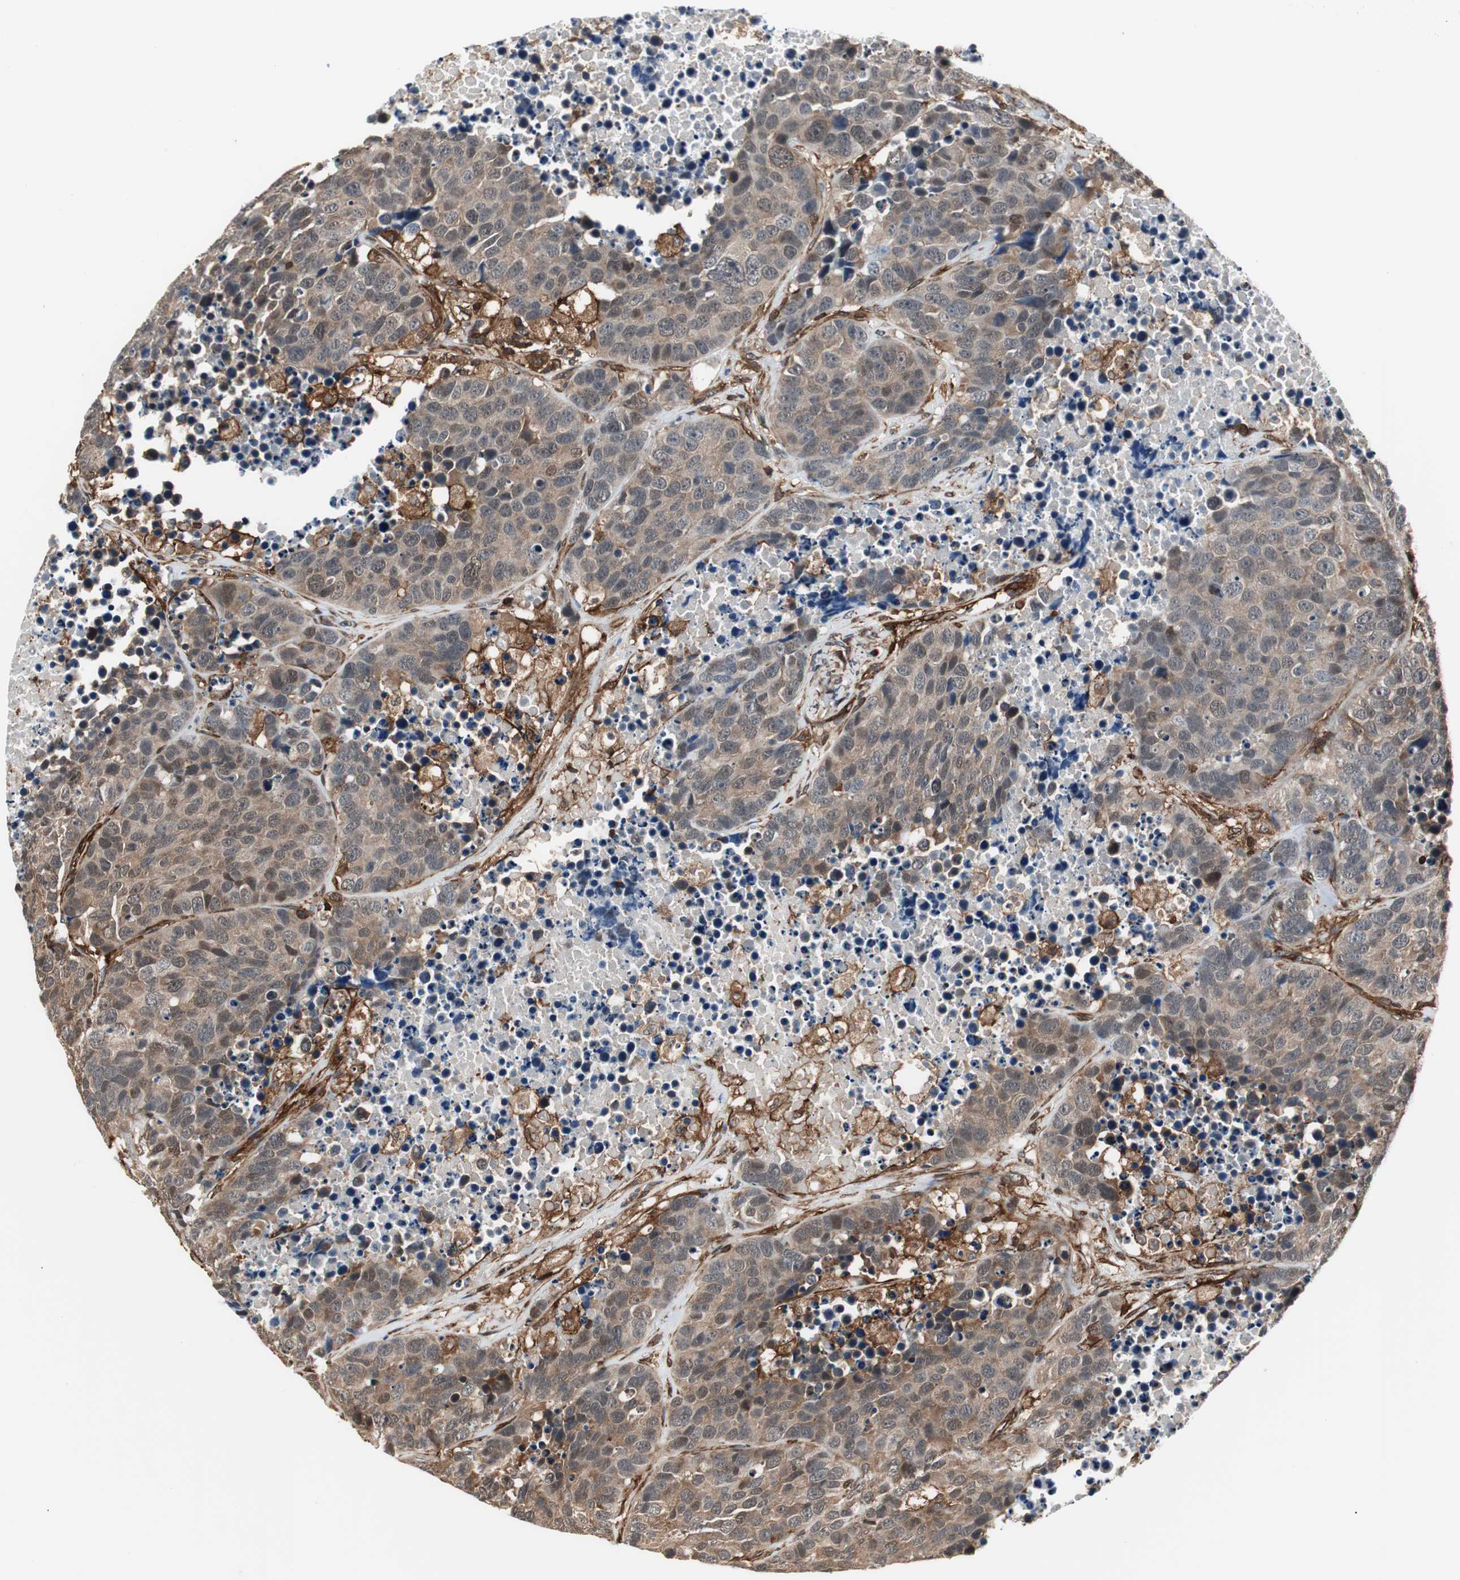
{"staining": {"intensity": "moderate", "quantity": ">75%", "location": "cytoplasmic/membranous"}, "tissue": "carcinoid", "cell_type": "Tumor cells", "image_type": "cancer", "snomed": [{"axis": "morphology", "description": "Carcinoid, malignant, NOS"}, {"axis": "topography", "description": "Lung"}], "caption": "Carcinoid stained for a protein (brown) shows moderate cytoplasmic/membranous positive expression in about >75% of tumor cells.", "gene": "PTPN11", "patient": {"sex": "male", "age": 60}}